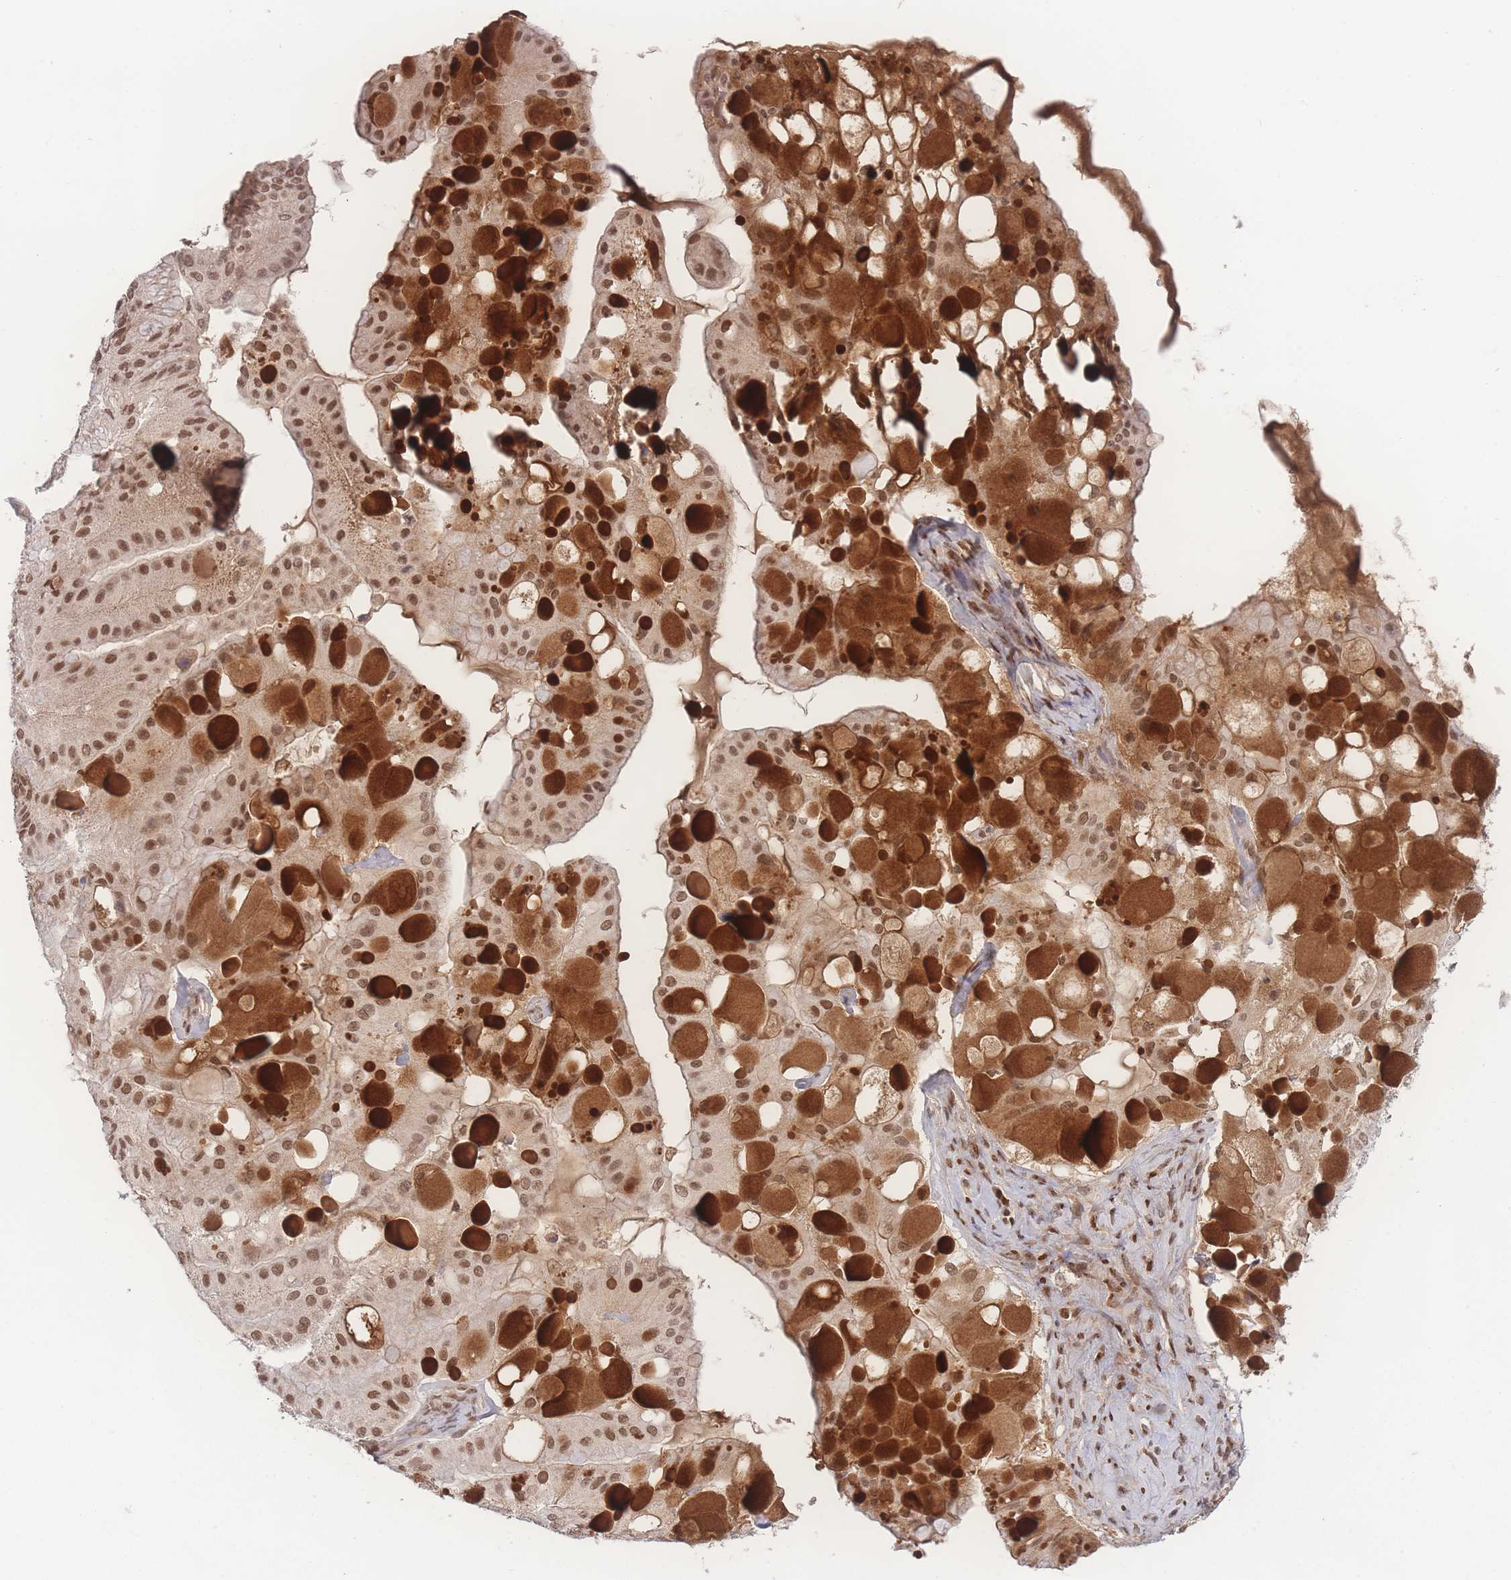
{"staining": {"intensity": "strong", "quantity": ">75%", "location": "cytoplasmic/membranous,nuclear"}, "tissue": "ovarian cancer", "cell_type": "Tumor cells", "image_type": "cancer", "snomed": [{"axis": "morphology", "description": "Cystadenocarcinoma, mucinous, NOS"}, {"axis": "topography", "description": "Ovary"}], "caption": "Approximately >75% of tumor cells in ovarian cancer demonstrate strong cytoplasmic/membranous and nuclear protein positivity as visualized by brown immunohistochemical staining.", "gene": "RAVER1", "patient": {"sex": "female", "age": 61}}